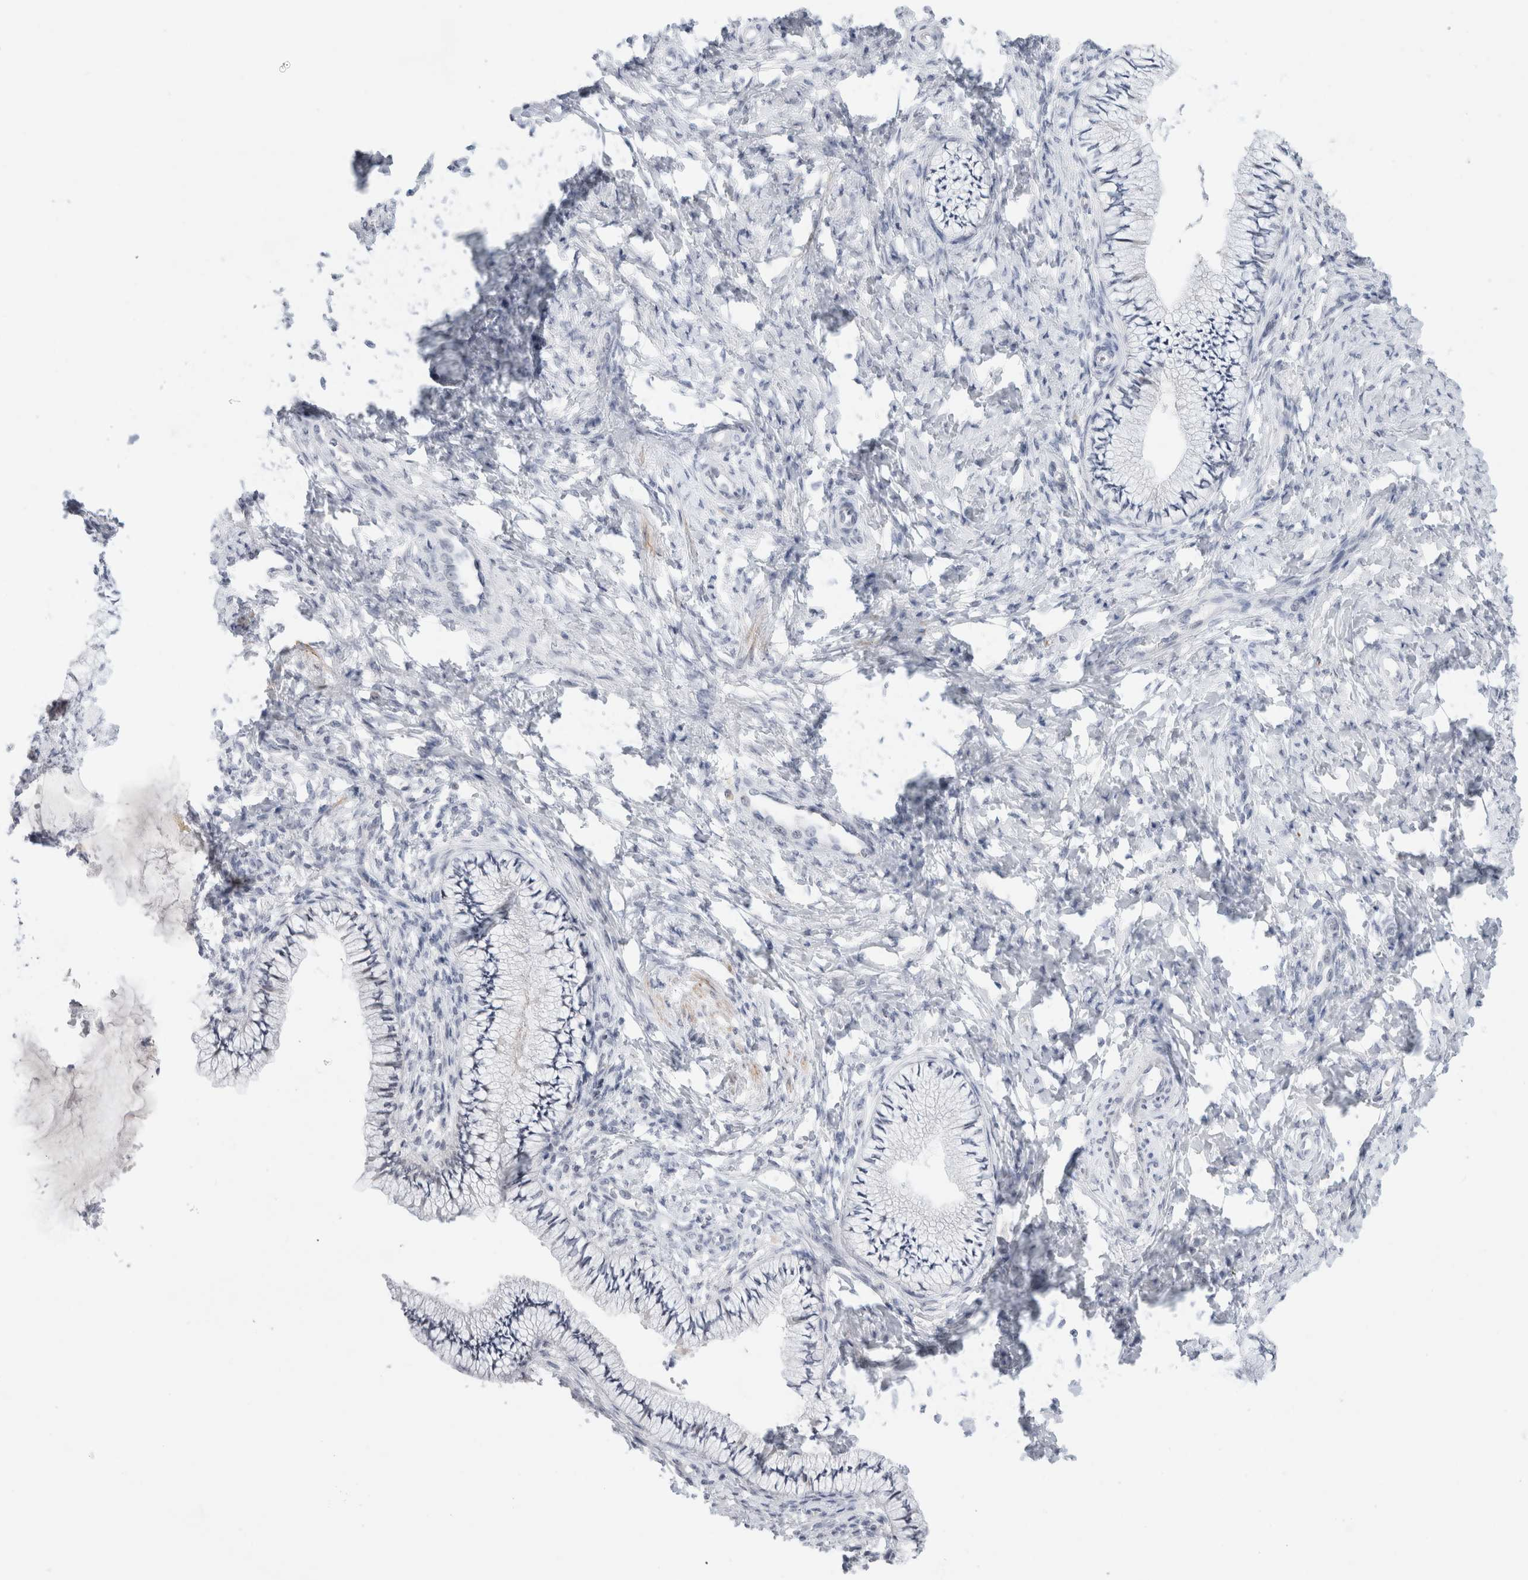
{"staining": {"intensity": "negative", "quantity": "none", "location": "none"}, "tissue": "cervix", "cell_type": "Glandular cells", "image_type": "normal", "snomed": [{"axis": "morphology", "description": "Normal tissue, NOS"}, {"axis": "topography", "description": "Cervix"}], "caption": "Immunohistochemical staining of unremarkable cervix displays no significant expression in glandular cells.", "gene": "KNL1", "patient": {"sex": "female", "age": 36}}